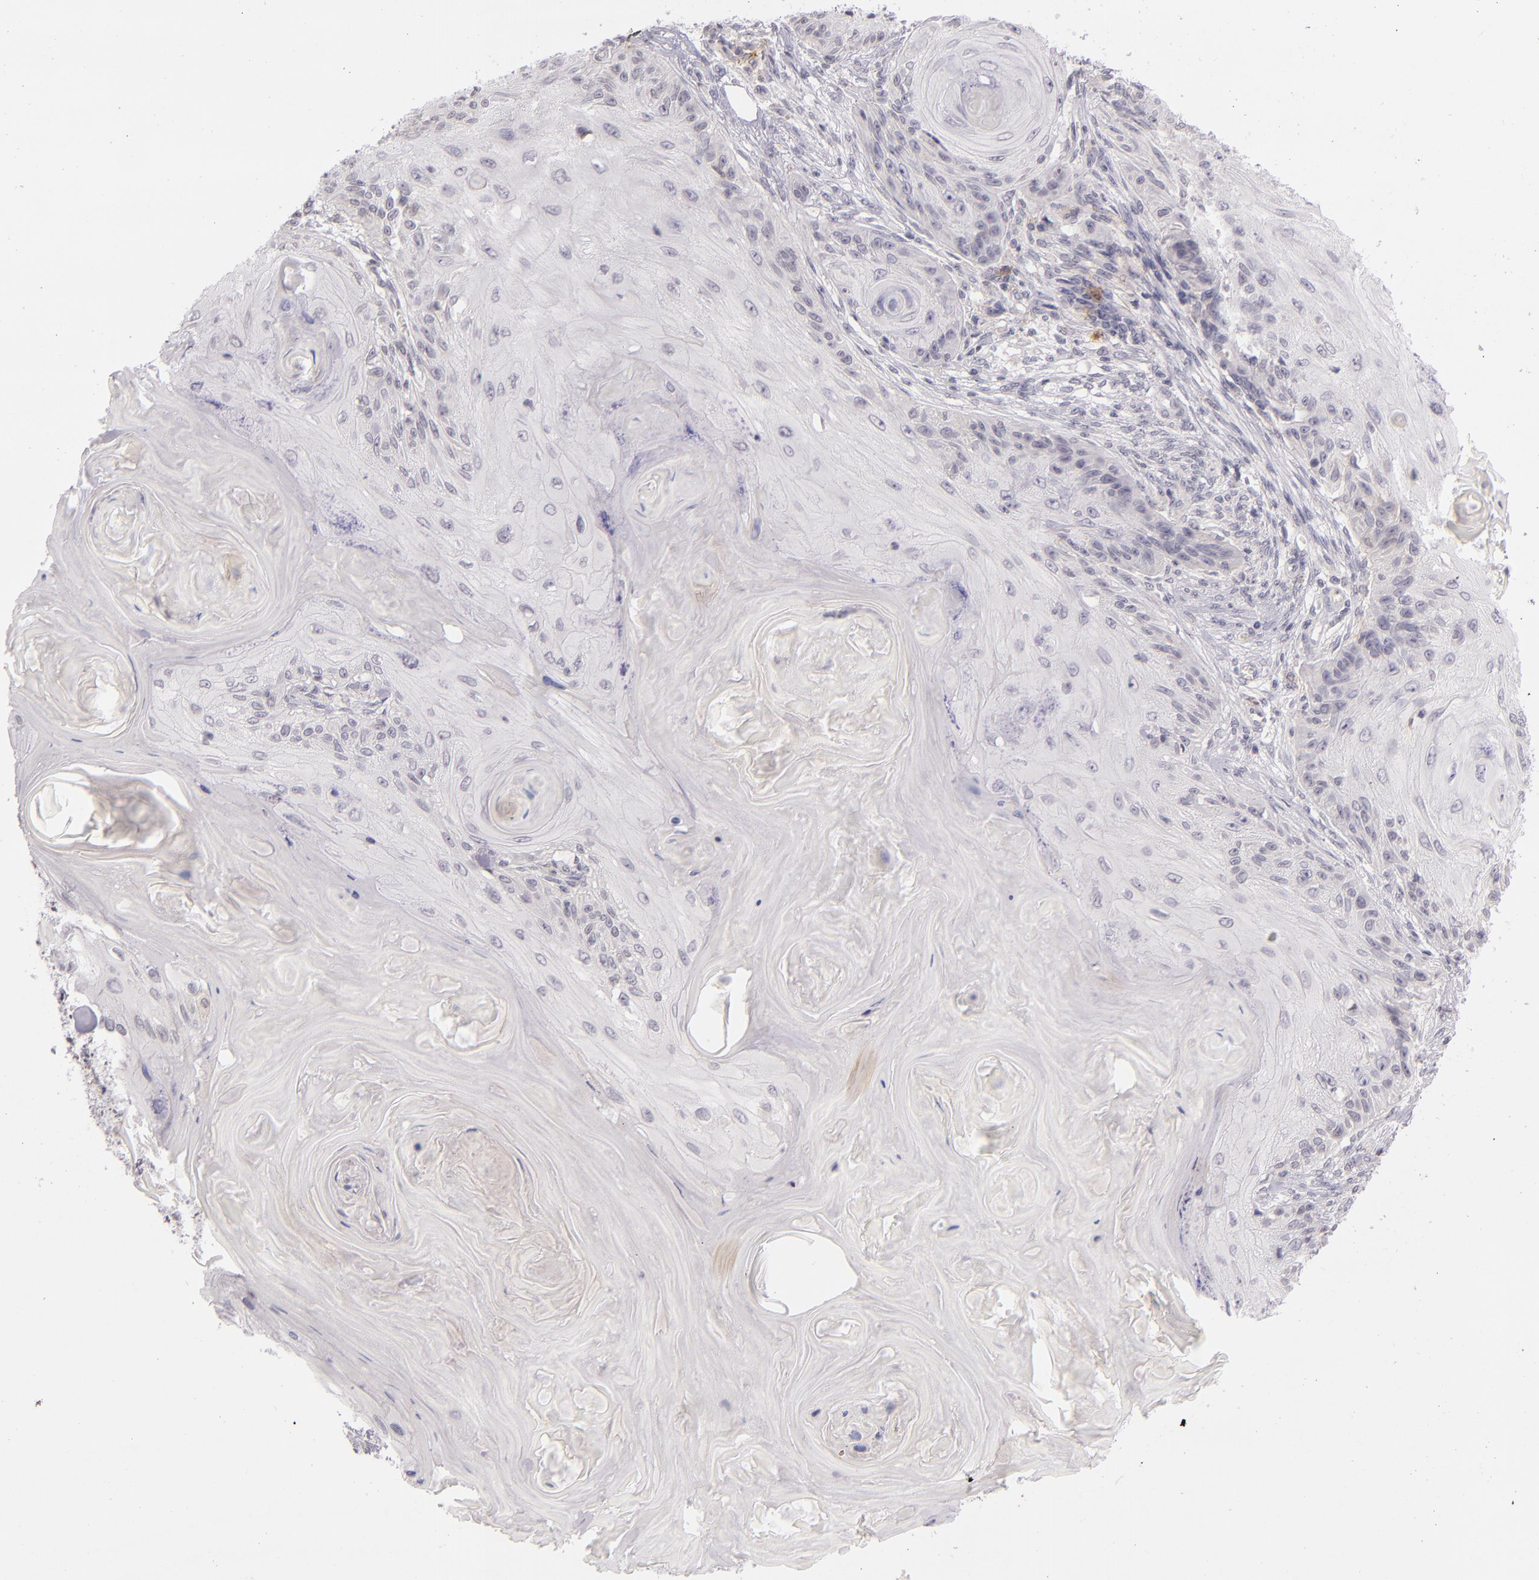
{"staining": {"intensity": "negative", "quantity": "none", "location": "none"}, "tissue": "skin cancer", "cell_type": "Tumor cells", "image_type": "cancer", "snomed": [{"axis": "morphology", "description": "Squamous cell carcinoma, NOS"}, {"axis": "topography", "description": "Skin"}], "caption": "IHC of squamous cell carcinoma (skin) shows no positivity in tumor cells.", "gene": "CD40", "patient": {"sex": "female", "age": 88}}